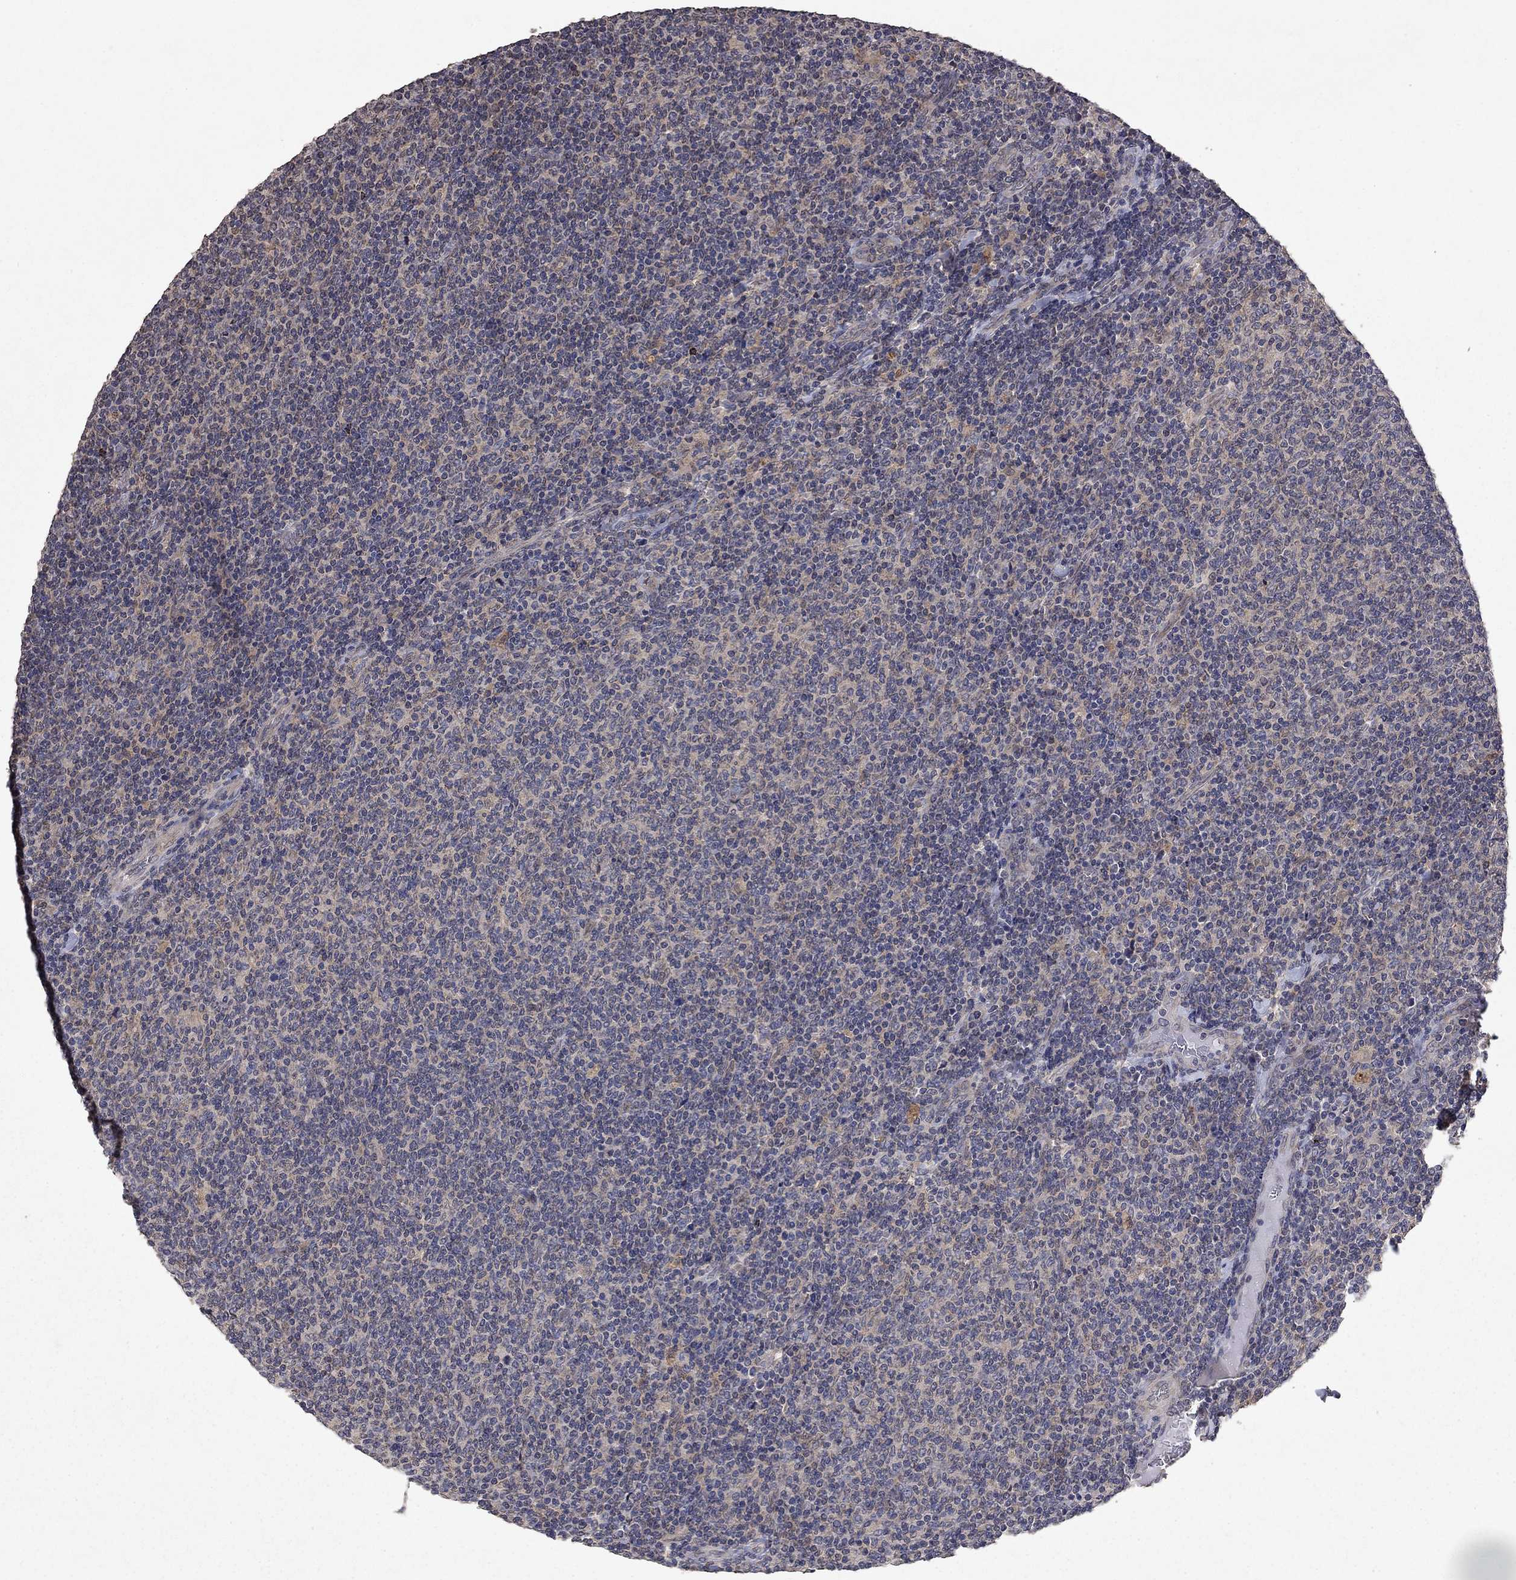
{"staining": {"intensity": "weak", "quantity": ">75%", "location": "cytoplasmic/membranous"}, "tissue": "lymphoma", "cell_type": "Tumor cells", "image_type": "cancer", "snomed": [{"axis": "morphology", "description": "Malignant lymphoma, non-Hodgkin's type, Low grade"}, {"axis": "topography", "description": "Lymph node"}], "caption": "This micrograph shows lymphoma stained with IHC to label a protein in brown. The cytoplasmic/membranous of tumor cells show weak positivity for the protein. Nuclei are counter-stained blue.", "gene": "TTC38", "patient": {"sex": "male", "age": 52}}